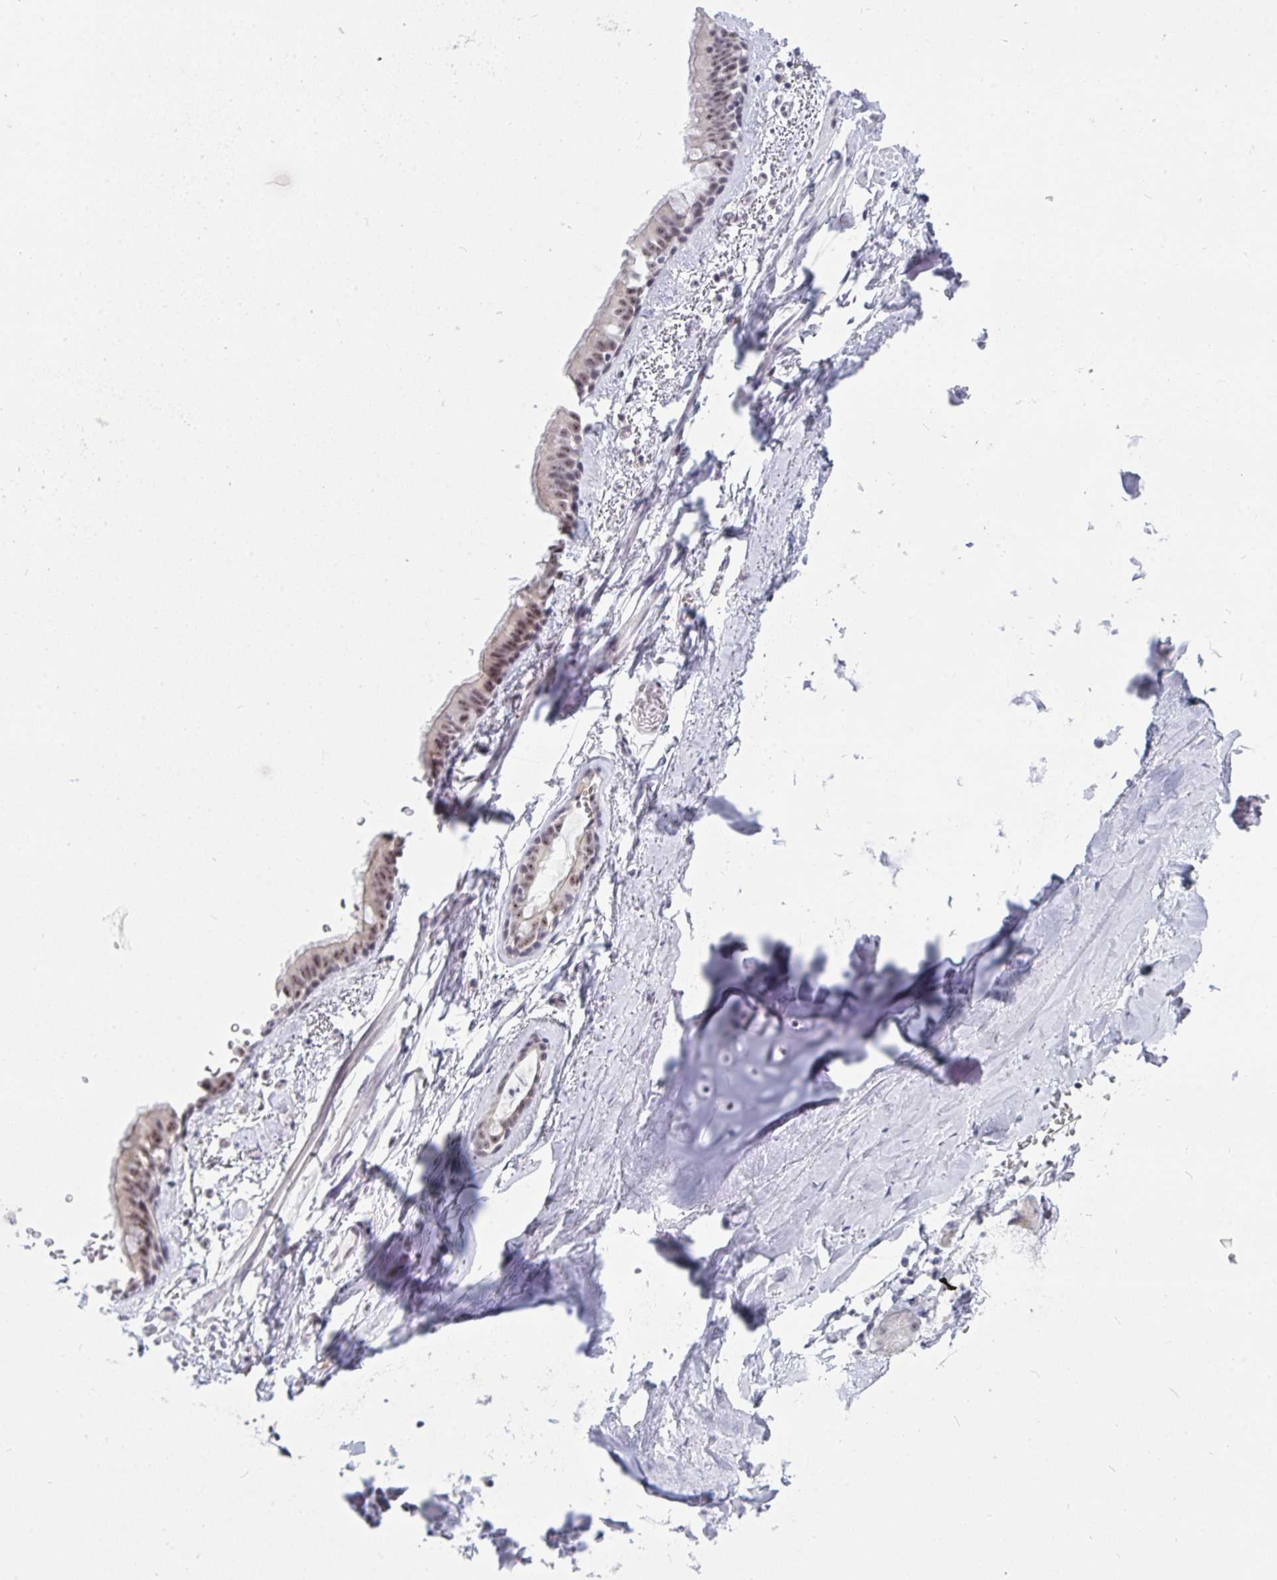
{"staining": {"intensity": "negative", "quantity": "none", "location": "none"}, "tissue": "adipose tissue", "cell_type": "Adipocytes", "image_type": "normal", "snomed": [{"axis": "morphology", "description": "Normal tissue, NOS"}, {"axis": "topography", "description": "Cartilage tissue"}, {"axis": "topography", "description": "Bronchus"}, {"axis": "topography", "description": "Peripheral nerve tissue"}], "caption": "High power microscopy micrograph of an immunohistochemistry (IHC) photomicrograph of normal adipose tissue, revealing no significant positivity in adipocytes. The staining was performed using DAB to visualize the protein expression in brown, while the nuclei were stained in blue with hematoxylin (Magnification: 20x).", "gene": "PRR14", "patient": {"sex": "male", "age": 67}}